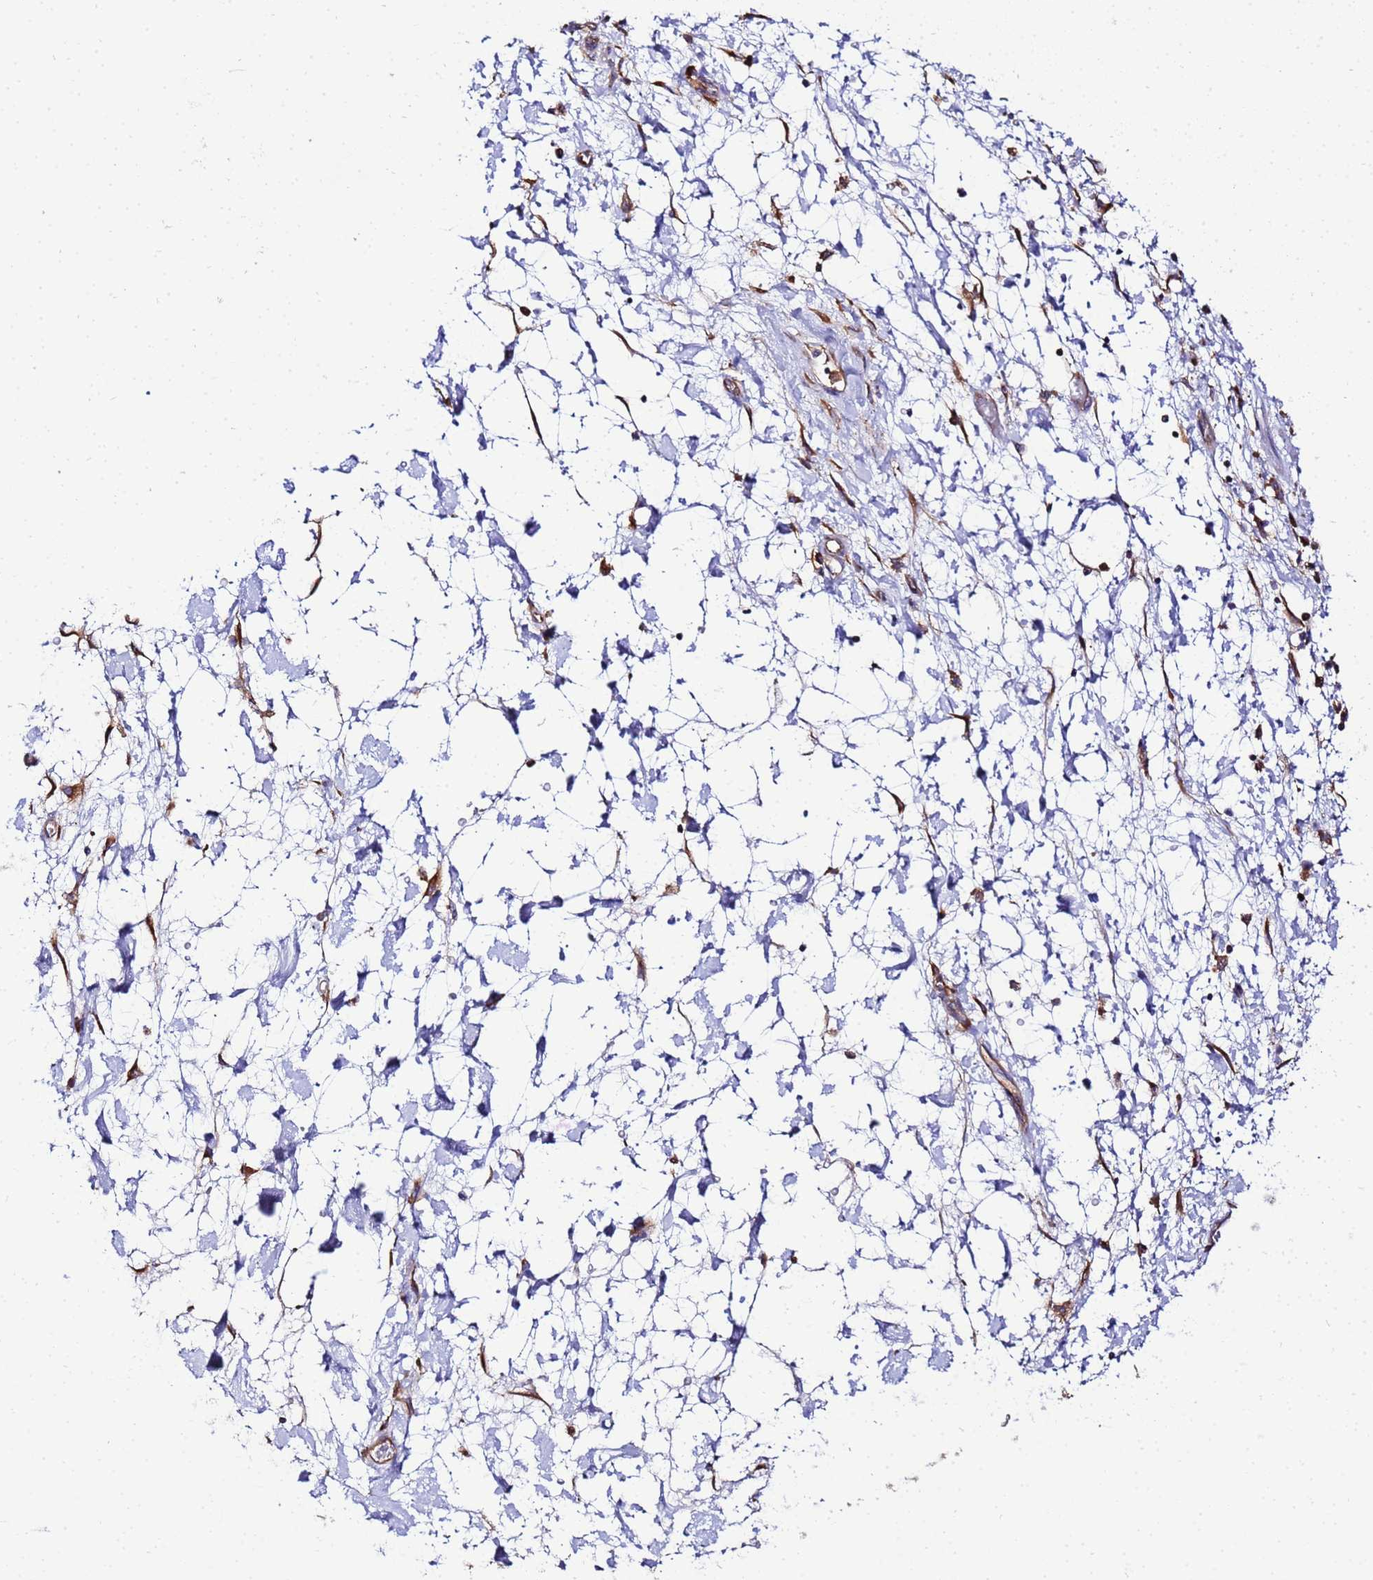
{"staining": {"intensity": "moderate", "quantity": ">75%", "location": "cytoplasmic/membranous"}, "tissue": "stomach cancer", "cell_type": "Tumor cells", "image_type": "cancer", "snomed": [{"axis": "morphology", "description": "Adenocarcinoma, NOS"}, {"axis": "topography", "description": "Stomach"}], "caption": "High-magnification brightfield microscopy of stomach cancer (adenocarcinoma) stained with DAB (brown) and counterstained with hematoxylin (blue). tumor cells exhibit moderate cytoplasmic/membranous staining is present in about>75% of cells. (DAB (3,3'-diaminobenzidine) IHC, brown staining for protein, blue staining for nuclei).", "gene": "NARS1", "patient": {"sex": "male", "age": 48}}